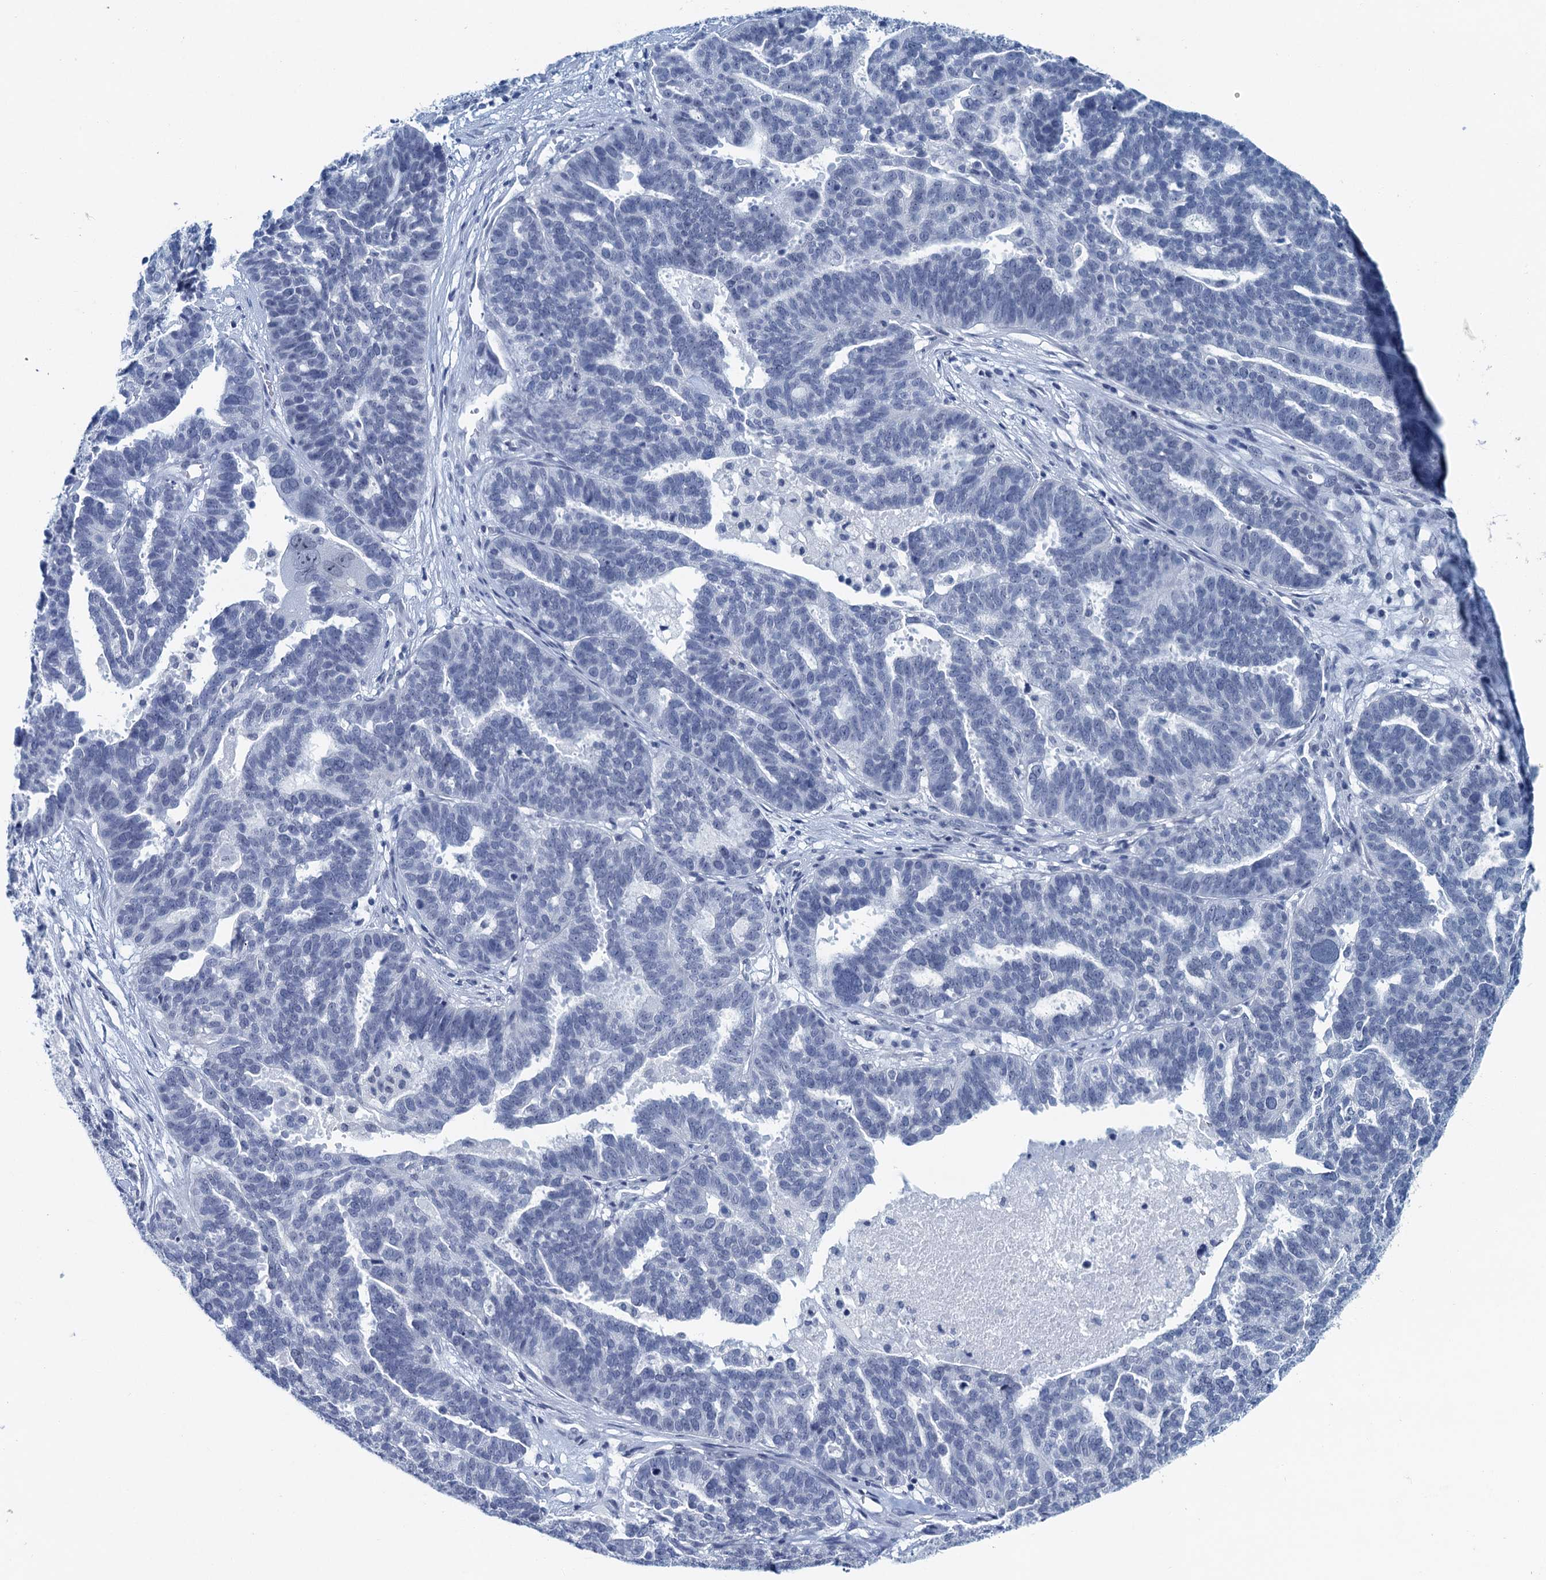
{"staining": {"intensity": "negative", "quantity": "none", "location": "none"}, "tissue": "ovarian cancer", "cell_type": "Tumor cells", "image_type": "cancer", "snomed": [{"axis": "morphology", "description": "Cystadenocarcinoma, serous, NOS"}, {"axis": "topography", "description": "Ovary"}], "caption": "Protein analysis of ovarian serous cystadenocarcinoma exhibits no significant expression in tumor cells.", "gene": "HAPSTR1", "patient": {"sex": "female", "age": 59}}